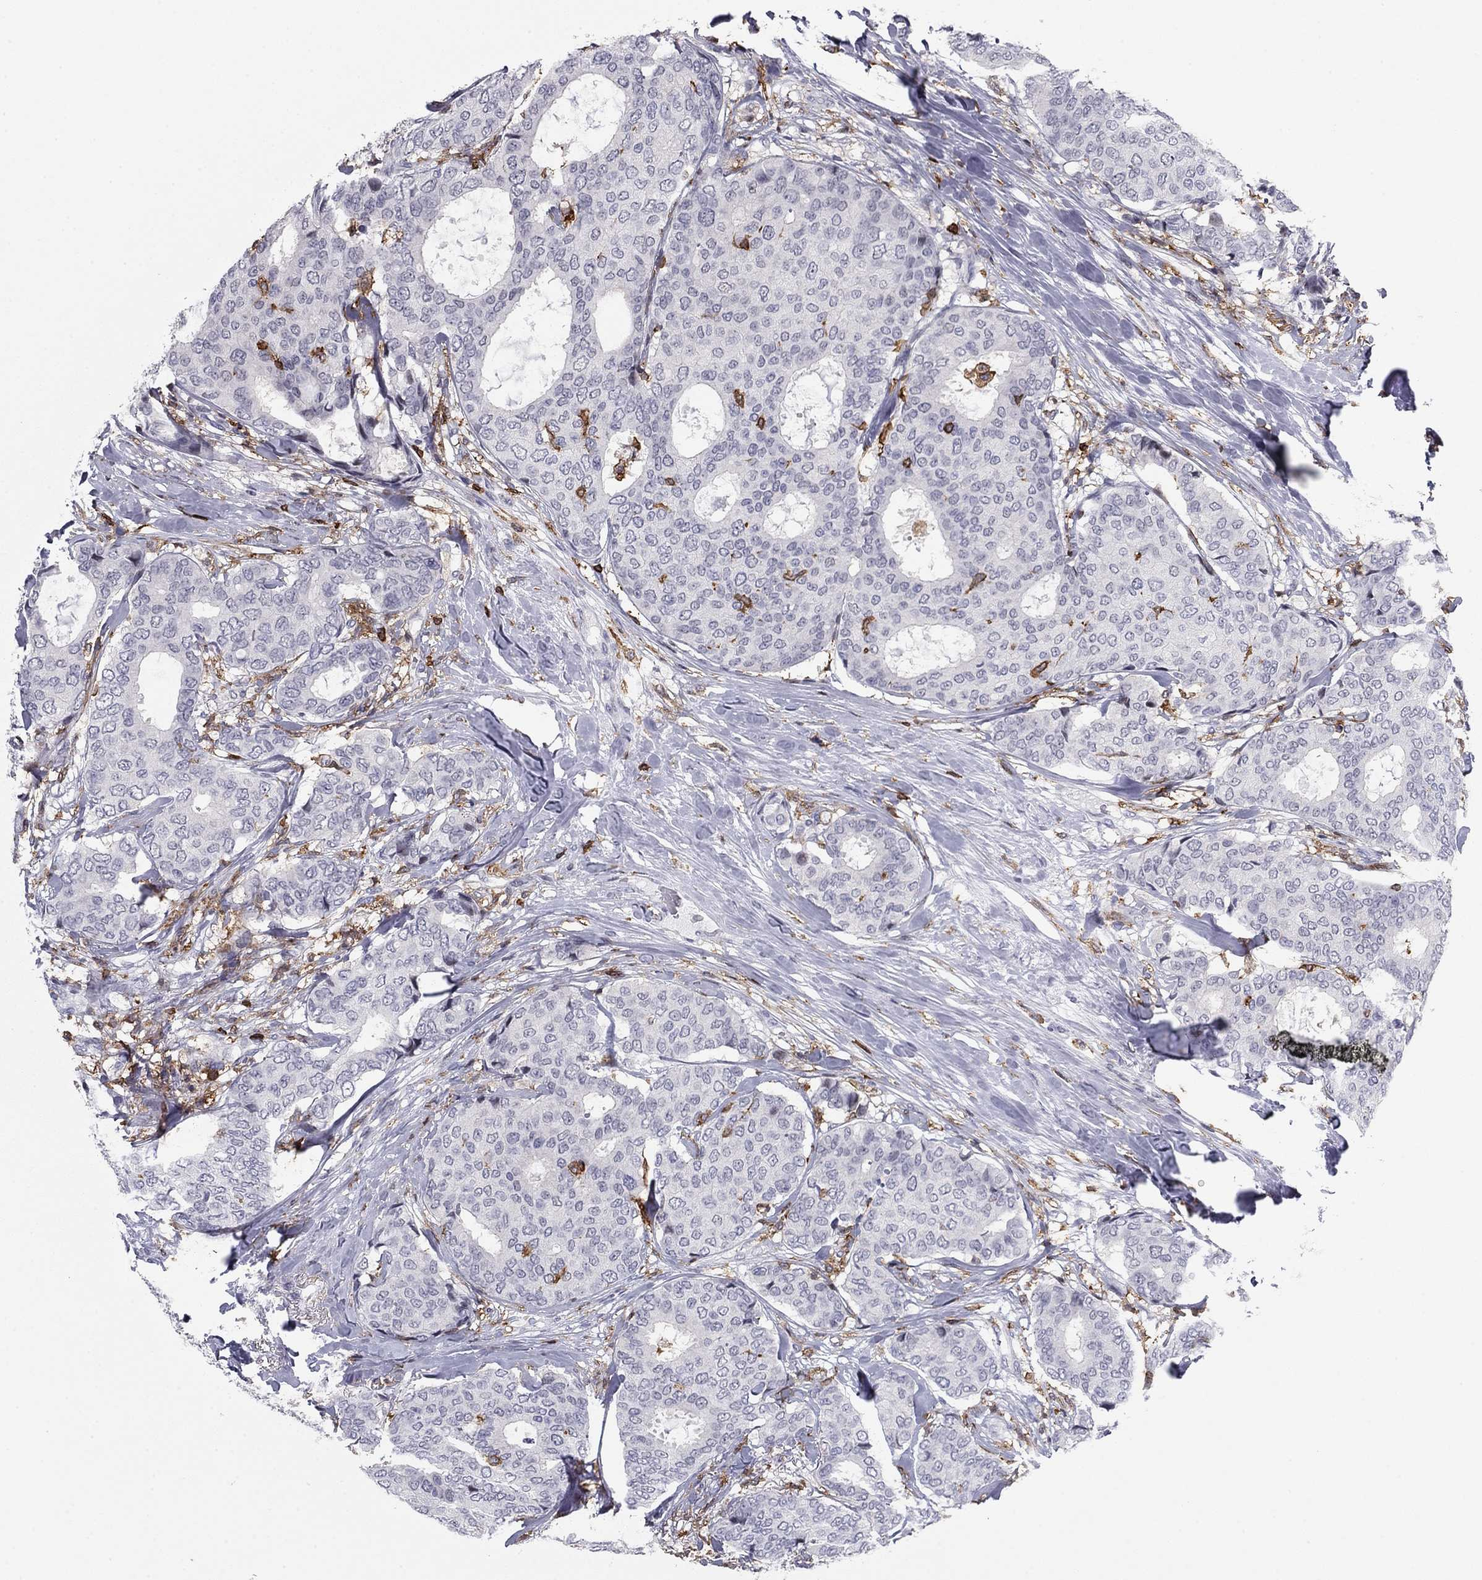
{"staining": {"intensity": "negative", "quantity": "none", "location": "none"}, "tissue": "breast cancer", "cell_type": "Tumor cells", "image_type": "cancer", "snomed": [{"axis": "morphology", "description": "Duct carcinoma"}, {"axis": "topography", "description": "Breast"}], "caption": "Tumor cells show no significant positivity in breast cancer. (Brightfield microscopy of DAB (3,3'-diaminobenzidine) IHC at high magnification).", "gene": "ARHGAP27", "patient": {"sex": "female", "age": 75}}